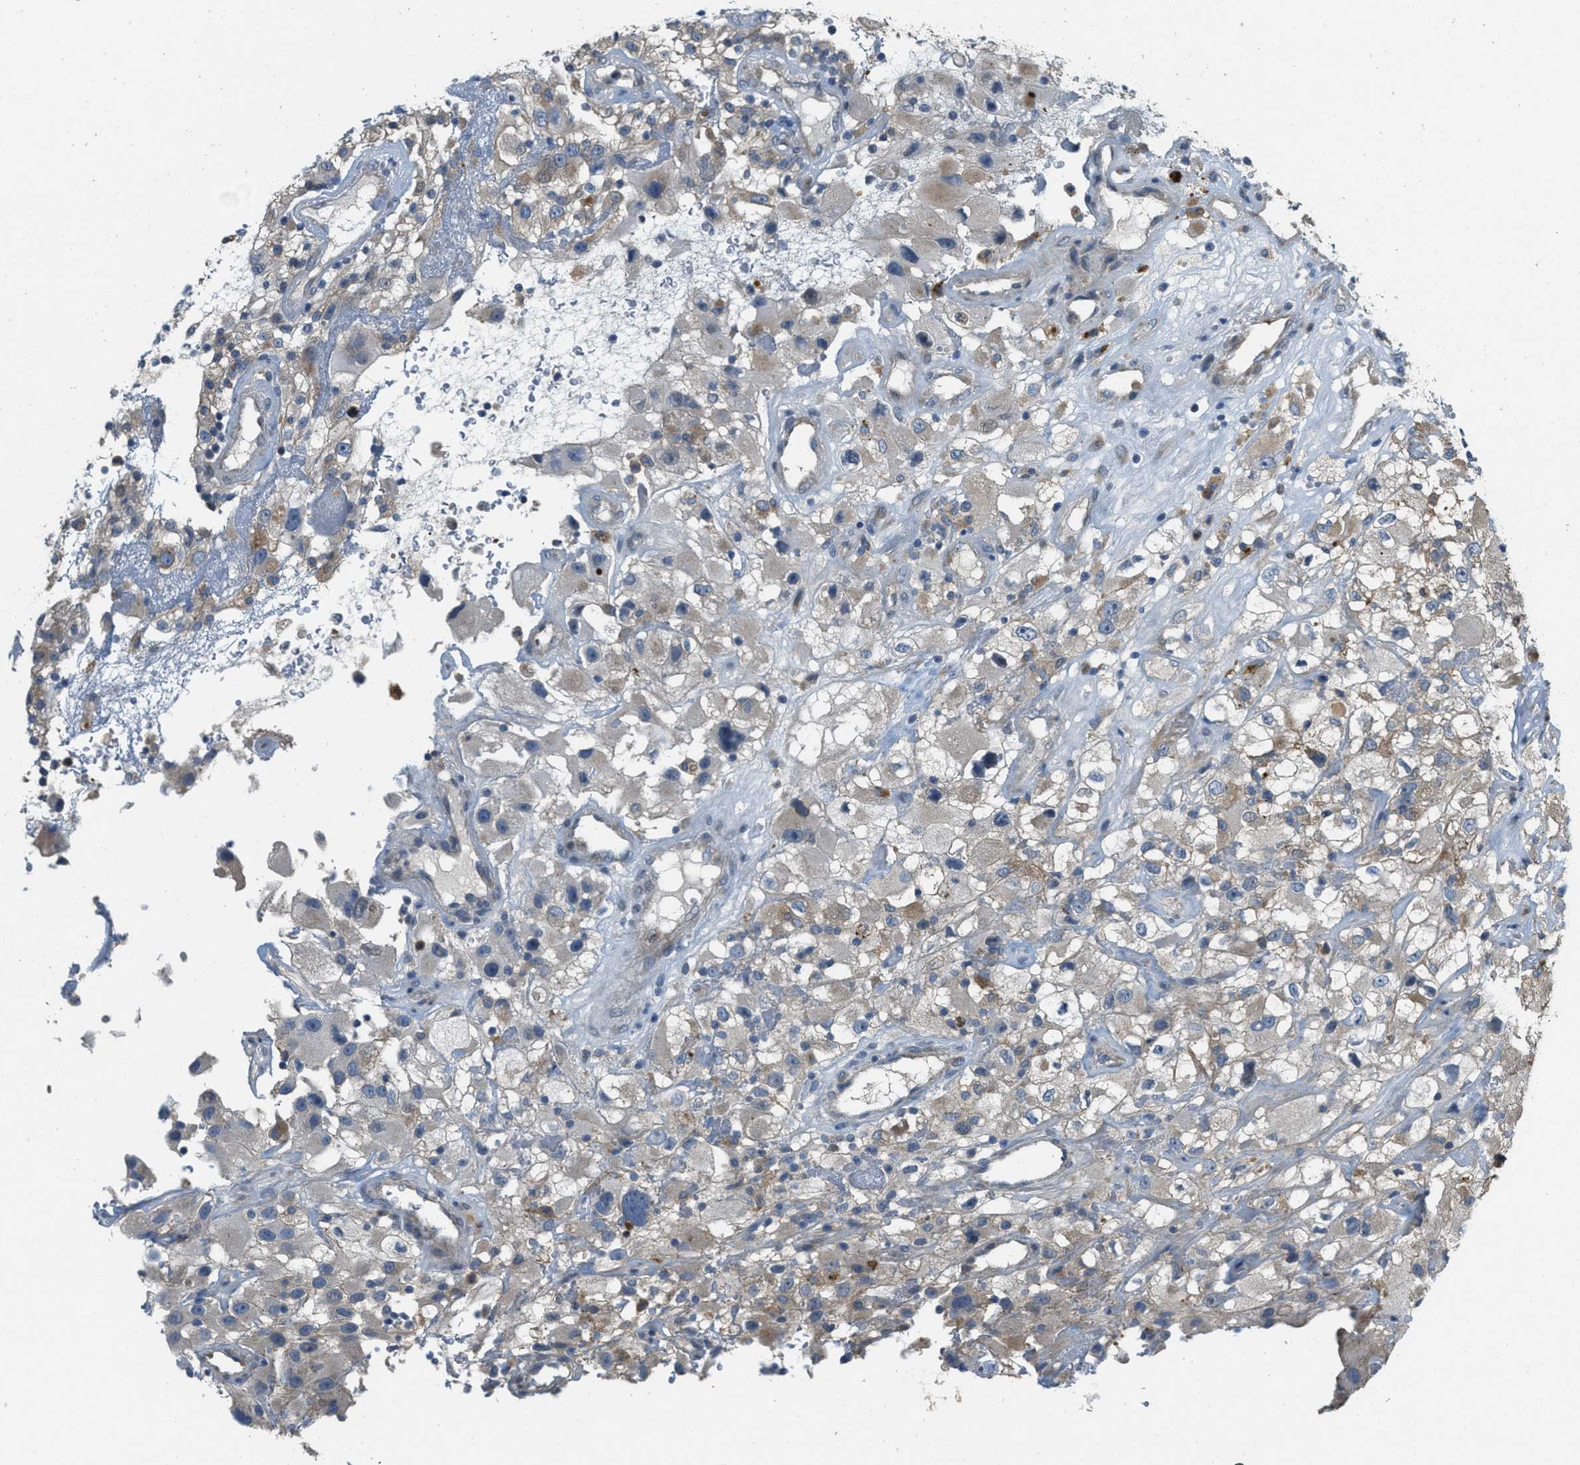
{"staining": {"intensity": "weak", "quantity": "<25%", "location": "cytoplasmic/membranous"}, "tissue": "renal cancer", "cell_type": "Tumor cells", "image_type": "cancer", "snomed": [{"axis": "morphology", "description": "Adenocarcinoma, NOS"}, {"axis": "topography", "description": "Kidney"}], "caption": "A high-resolution micrograph shows IHC staining of adenocarcinoma (renal), which shows no significant staining in tumor cells.", "gene": "ADCY6", "patient": {"sex": "female", "age": 52}}